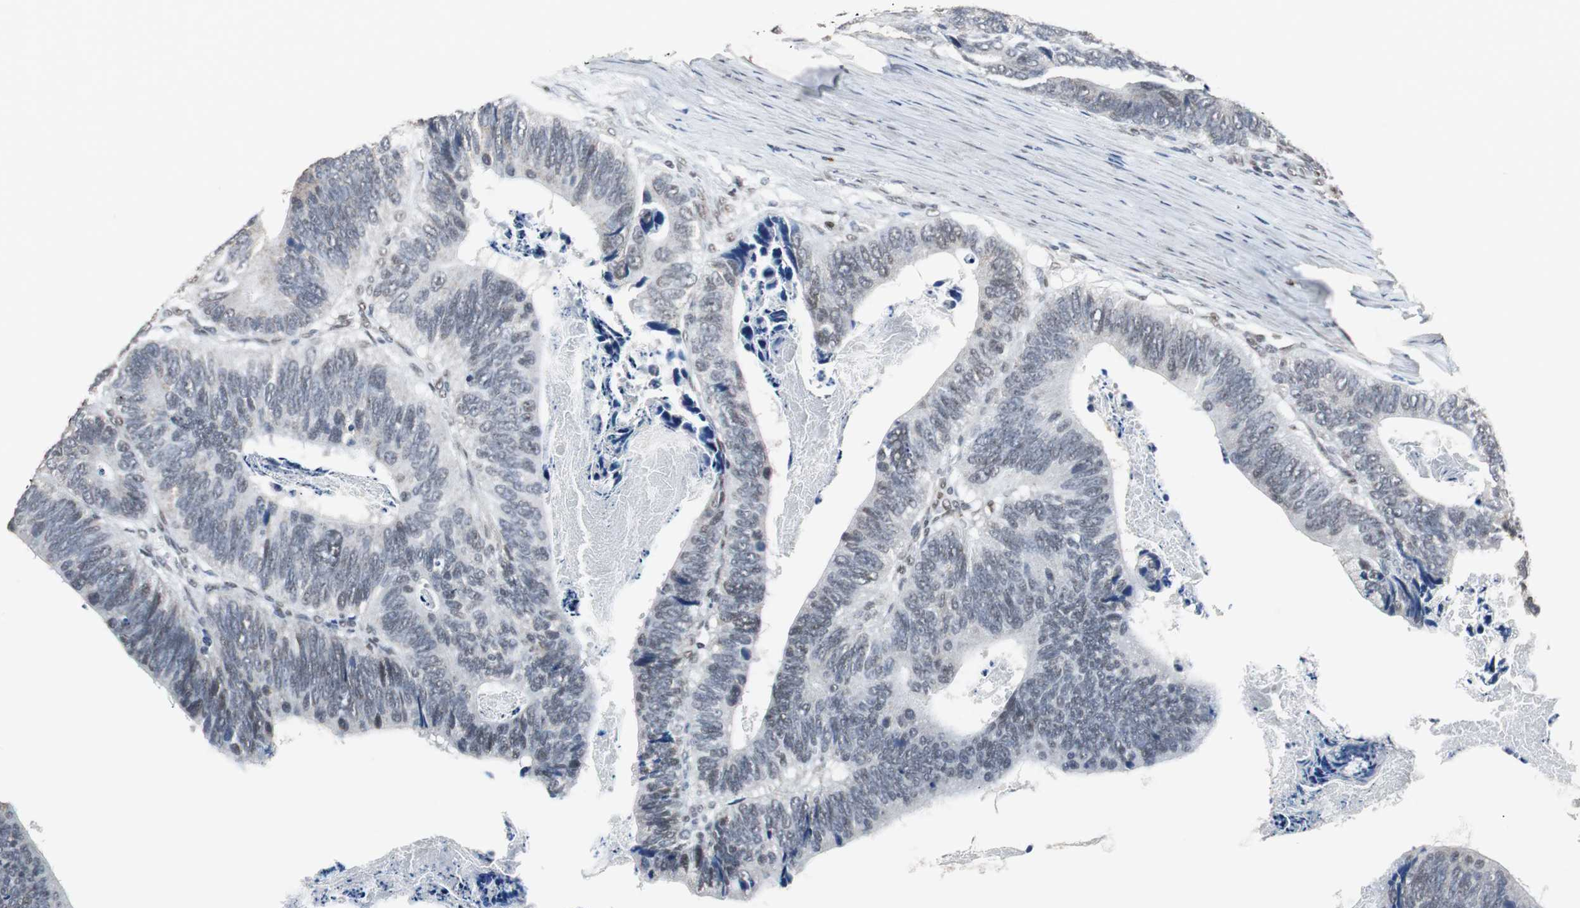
{"staining": {"intensity": "negative", "quantity": "none", "location": "none"}, "tissue": "colorectal cancer", "cell_type": "Tumor cells", "image_type": "cancer", "snomed": [{"axis": "morphology", "description": "Adenocarcinoma, NOS"}, {"axis": "topography", "description": "Colon"}], "caption": "Tumor cells show no significant expression in colorectal cancer (adenocarcinoma).", "gene": "ZHX2", "patient": {"sex": "male", "age": 72}}